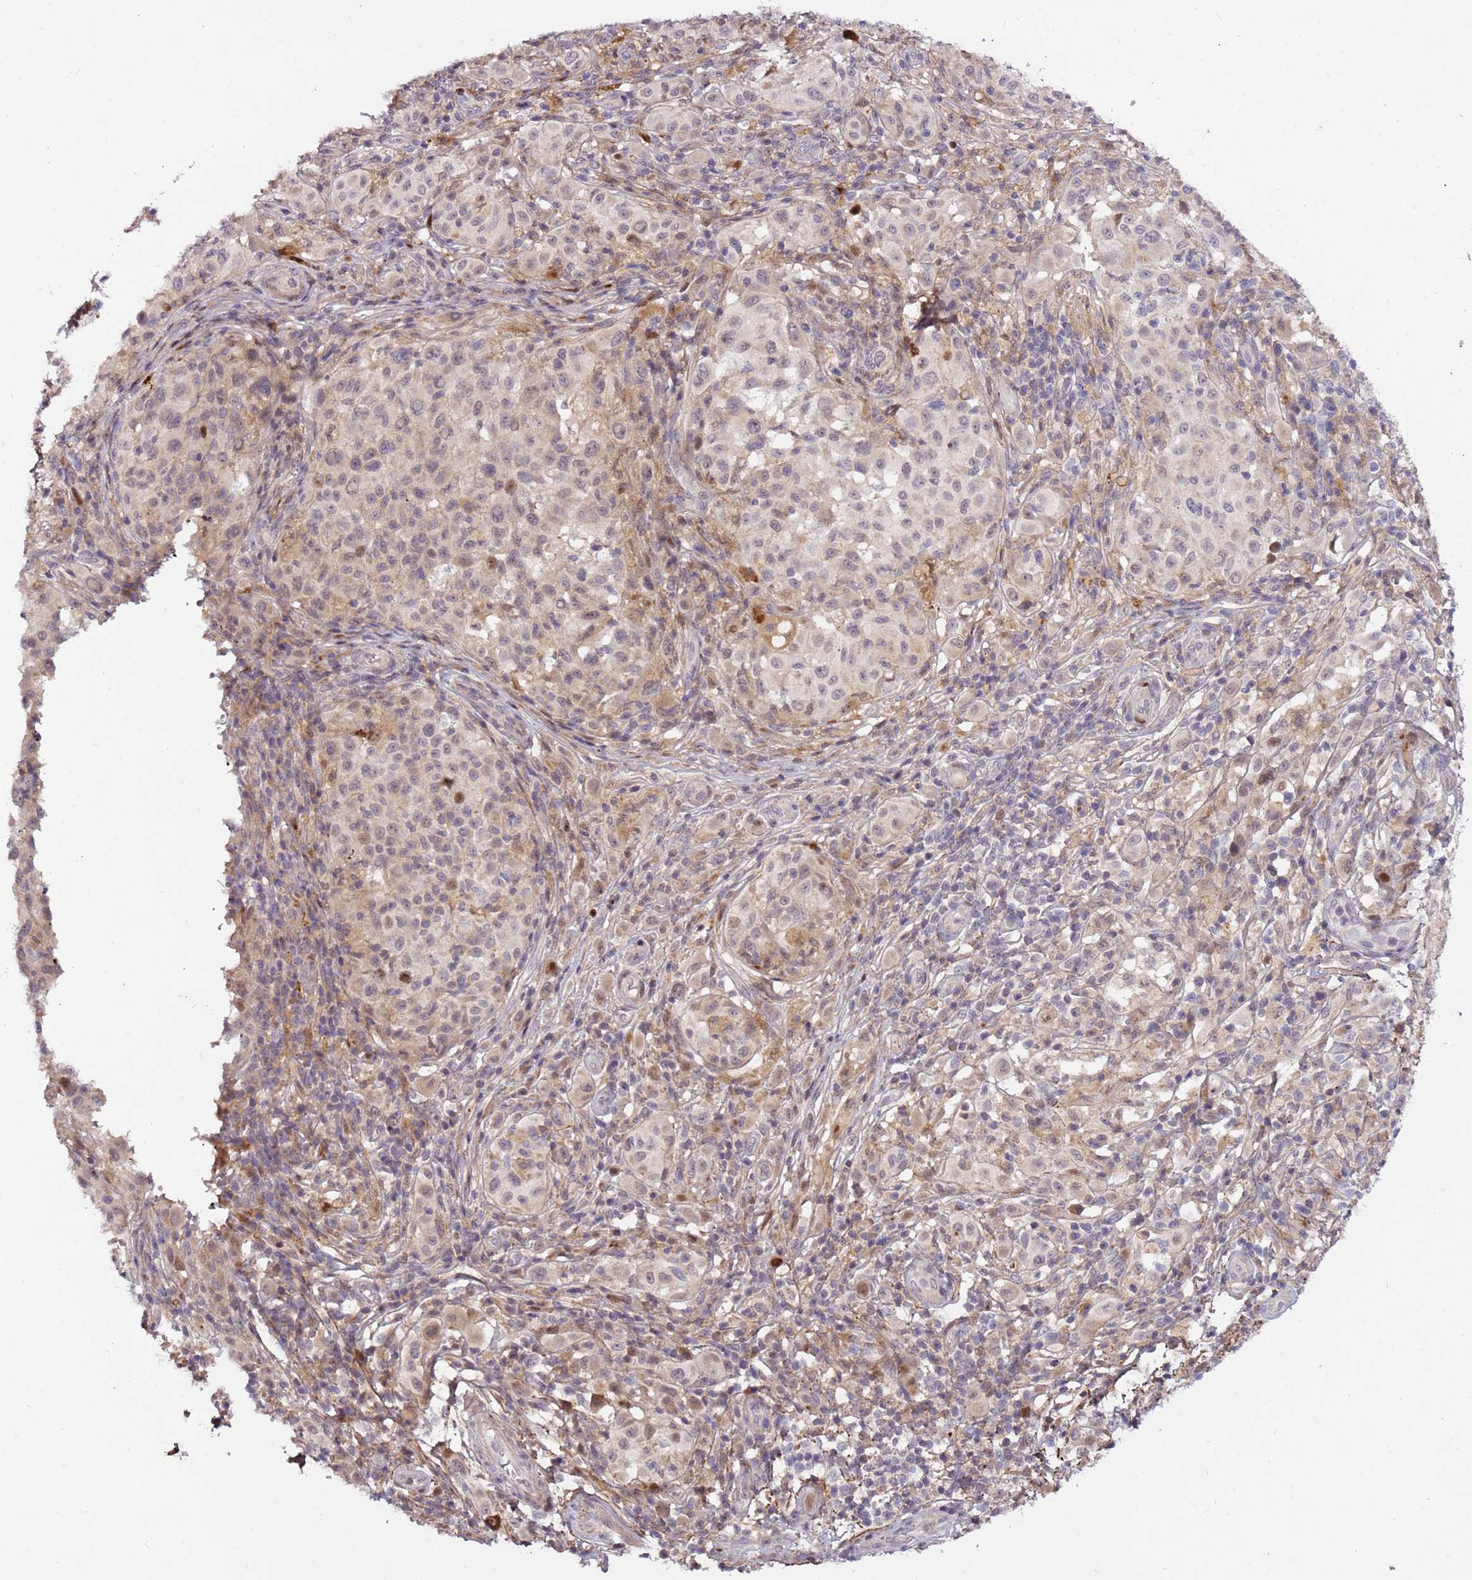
{"staining": {"intensity": "weak", "quantity": "<25%", "location": "cytoplasmic/membranous"}, "tissue": "melanoma", "cell_type": "Tumor cells", "image_type": "cancer", "snomed": [{"axis": "morphology", "description": "Malignant melanoma, NOS"}, {"axis": "topography", "description": "Skin"}], "caption": "Tumor cells show no significant positivity in melanoma.", "gene": "RHBDL1", "patient": {"sex": "male", "age": 68}}